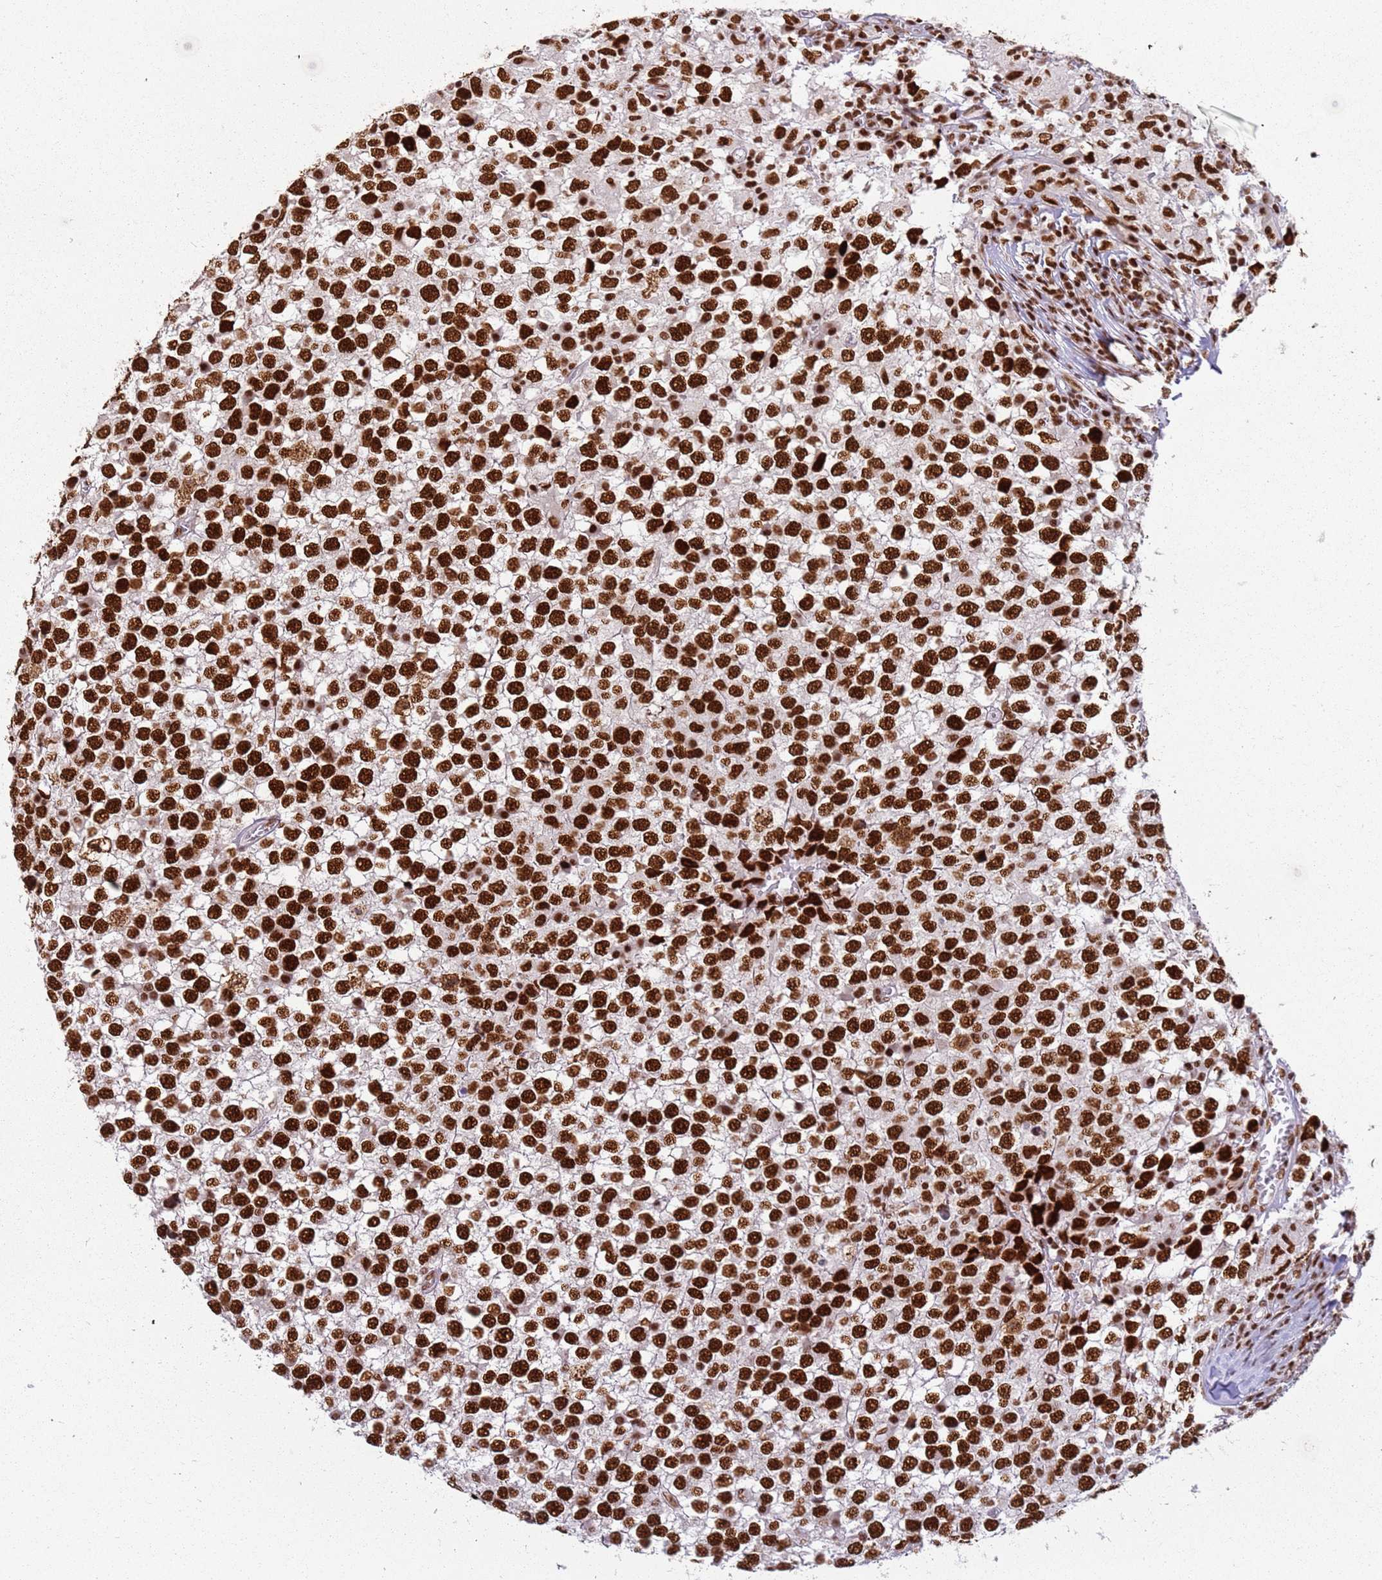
{"staining": {"intensity": "strong", "quantity": ">75%", "location": "nuclear"}, "tissue": "testis cancer", "cell_type": "Tumor cells", "image_type": "cancer", "snomed": [{"axis": "morphology", "description": "Seminoma, NOS"}, {"axis": "topography", "description": "Testis"}], "caption": "Tumor cells demonstrate high levels of strong nuclear expression in about >75% of cells in testis cancer (seminoma).", "gene": "TENT4A", "patient": {"sex": "male", "age": 65}}